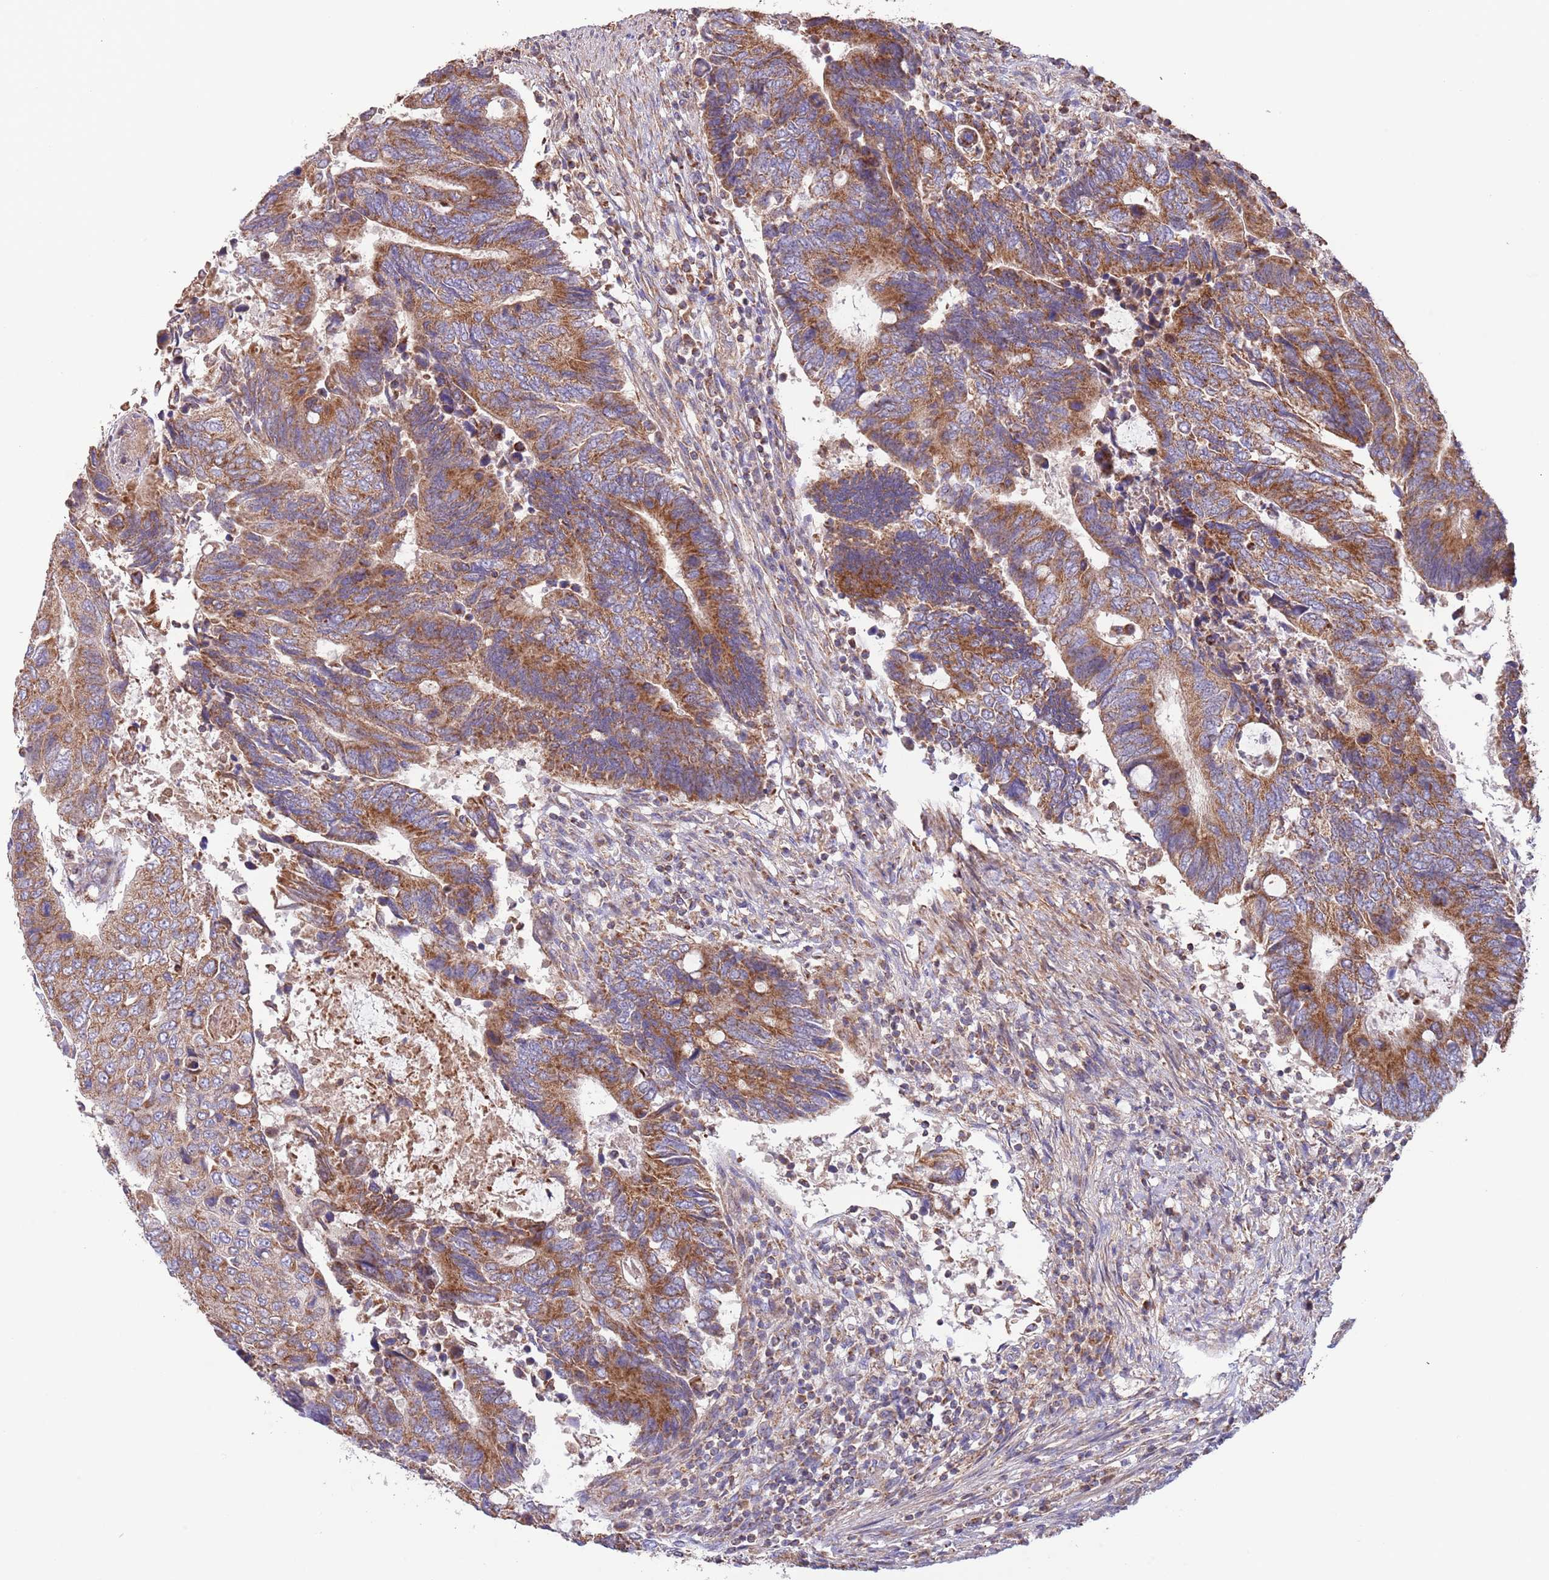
{"staining": {"intensity": "strong", "quantity": ">75%", "location": "cytoplasmic/membranous"}, "tissue": "colorectal cancer", "cell_type": "Tumor cells", "image_type": "cancer", "snomed": [{"axis": "morphology", "description": "Adenocarcinoma, NOS"}, {"axis": "topography", "description": "Colon"}], "caption": "There is high levels of strong cytoplasmic/membranous positivity in tumor cells of adenocarcinoma (colorectal), as demonstrated by immunohistochemical staining (brown color).", "gene": "DNAJA3", "patient": {"sex": "male", "age": 87}}